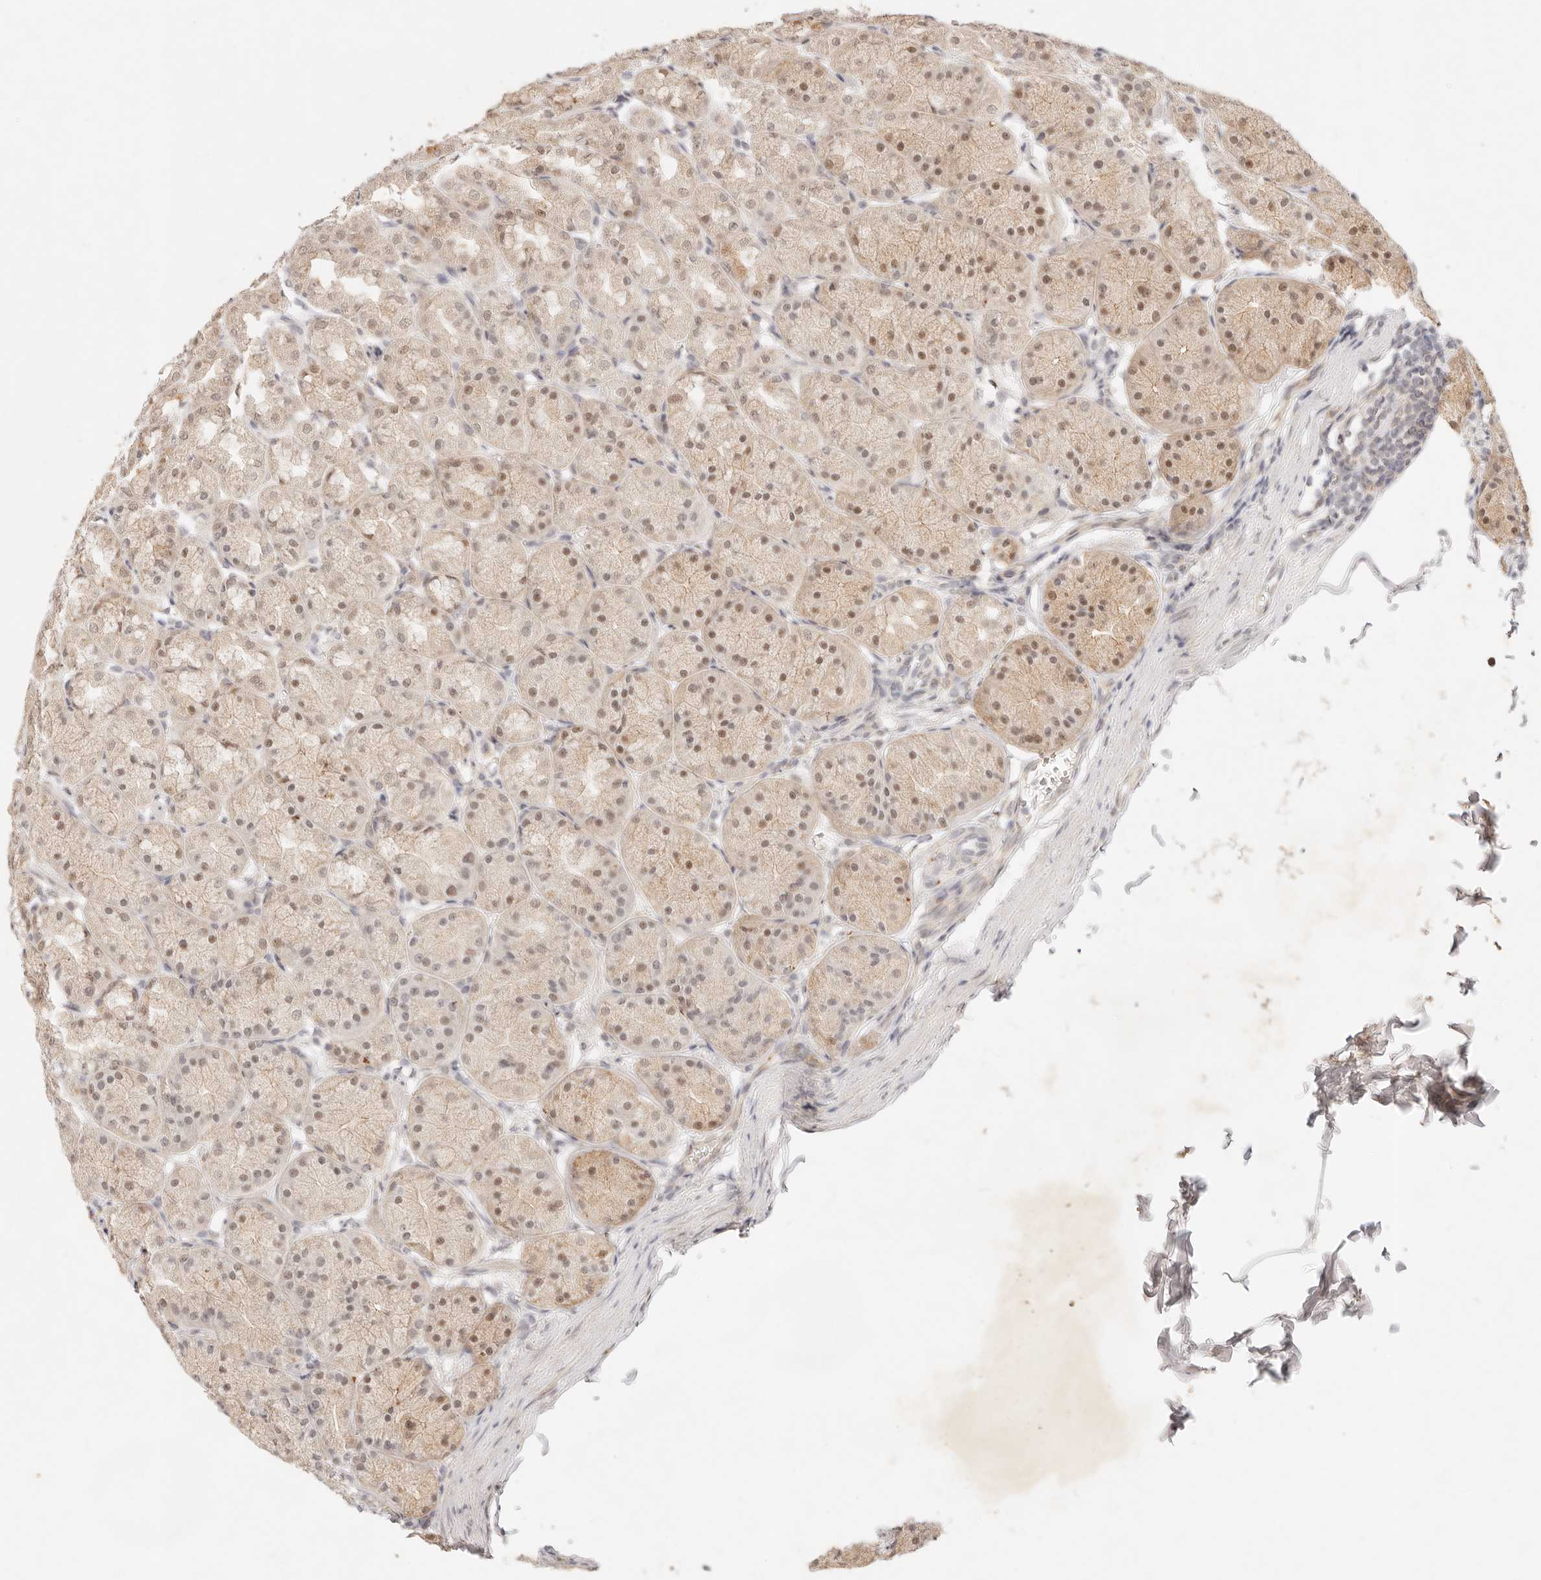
{"staining": {"intensity": "weak", "quantity": ">75%", "location": "cytoplasmic/membranous,nuclear"}, "tissue": "stomach", "cell_type": "Glandular cells", "image_type": "normal", "snomed": [{"axis": "morphology", "description": "Normal tissue, NOS"}, {"axis": "topography", "description": "Stomach"}], "caption": "Immunohistochemistry (IHC) of unremarkable stomach displays low levels of weak cytoplasmic/membranous,nuclear positivity in approximately >75% of glandular cells. The staining was performed using DAB (3,3'-diaminobenzidine), with brown indicating positive protein expression. Nuclei are stained blue with hematoxylin.", "gene": "GPR156", "patient": {"sex": "male", "age": 42}}